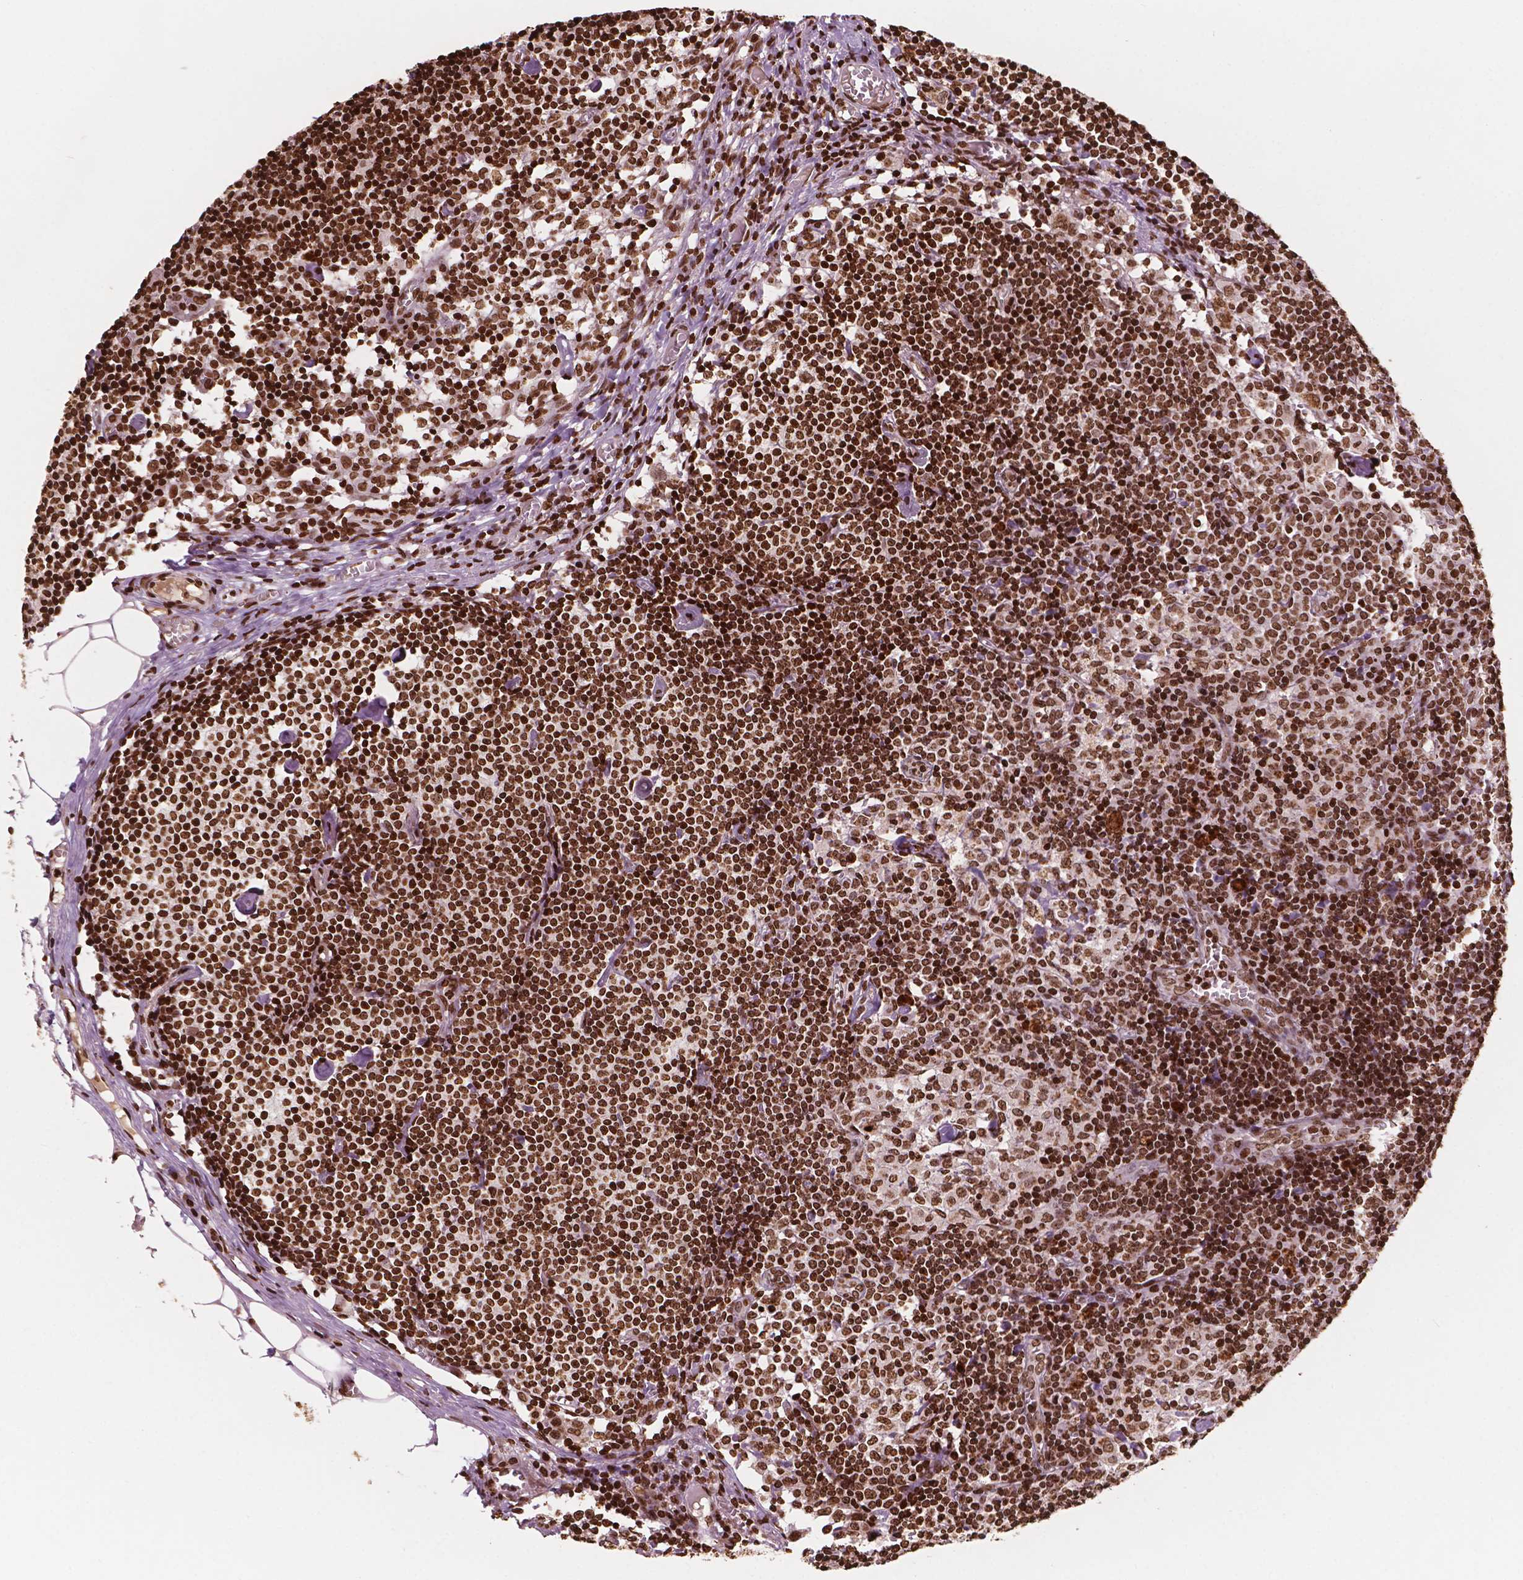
{"staining": {"intensity": "strong", "quantity": ">75%", "location": "nuclear"}, "tissue": "lymph node", "cell_type": "Germinal center cells", "image_type": "normal", "snomed": [{"axis": "morphology", "description": "Normal tissue, NOS"}, {"axis": "topography", "description": "Lymph node"}], "caption": "The image shows immunohistochemical staining of normal lymph node. There is strong nuclear staining is present in about >75% of germinal center cells. Immunohistochemistry stains the protein in brown and the nuclei are stained blue.", "gene": "H3C7", "patient": {"sex": "female", "age": 52}}